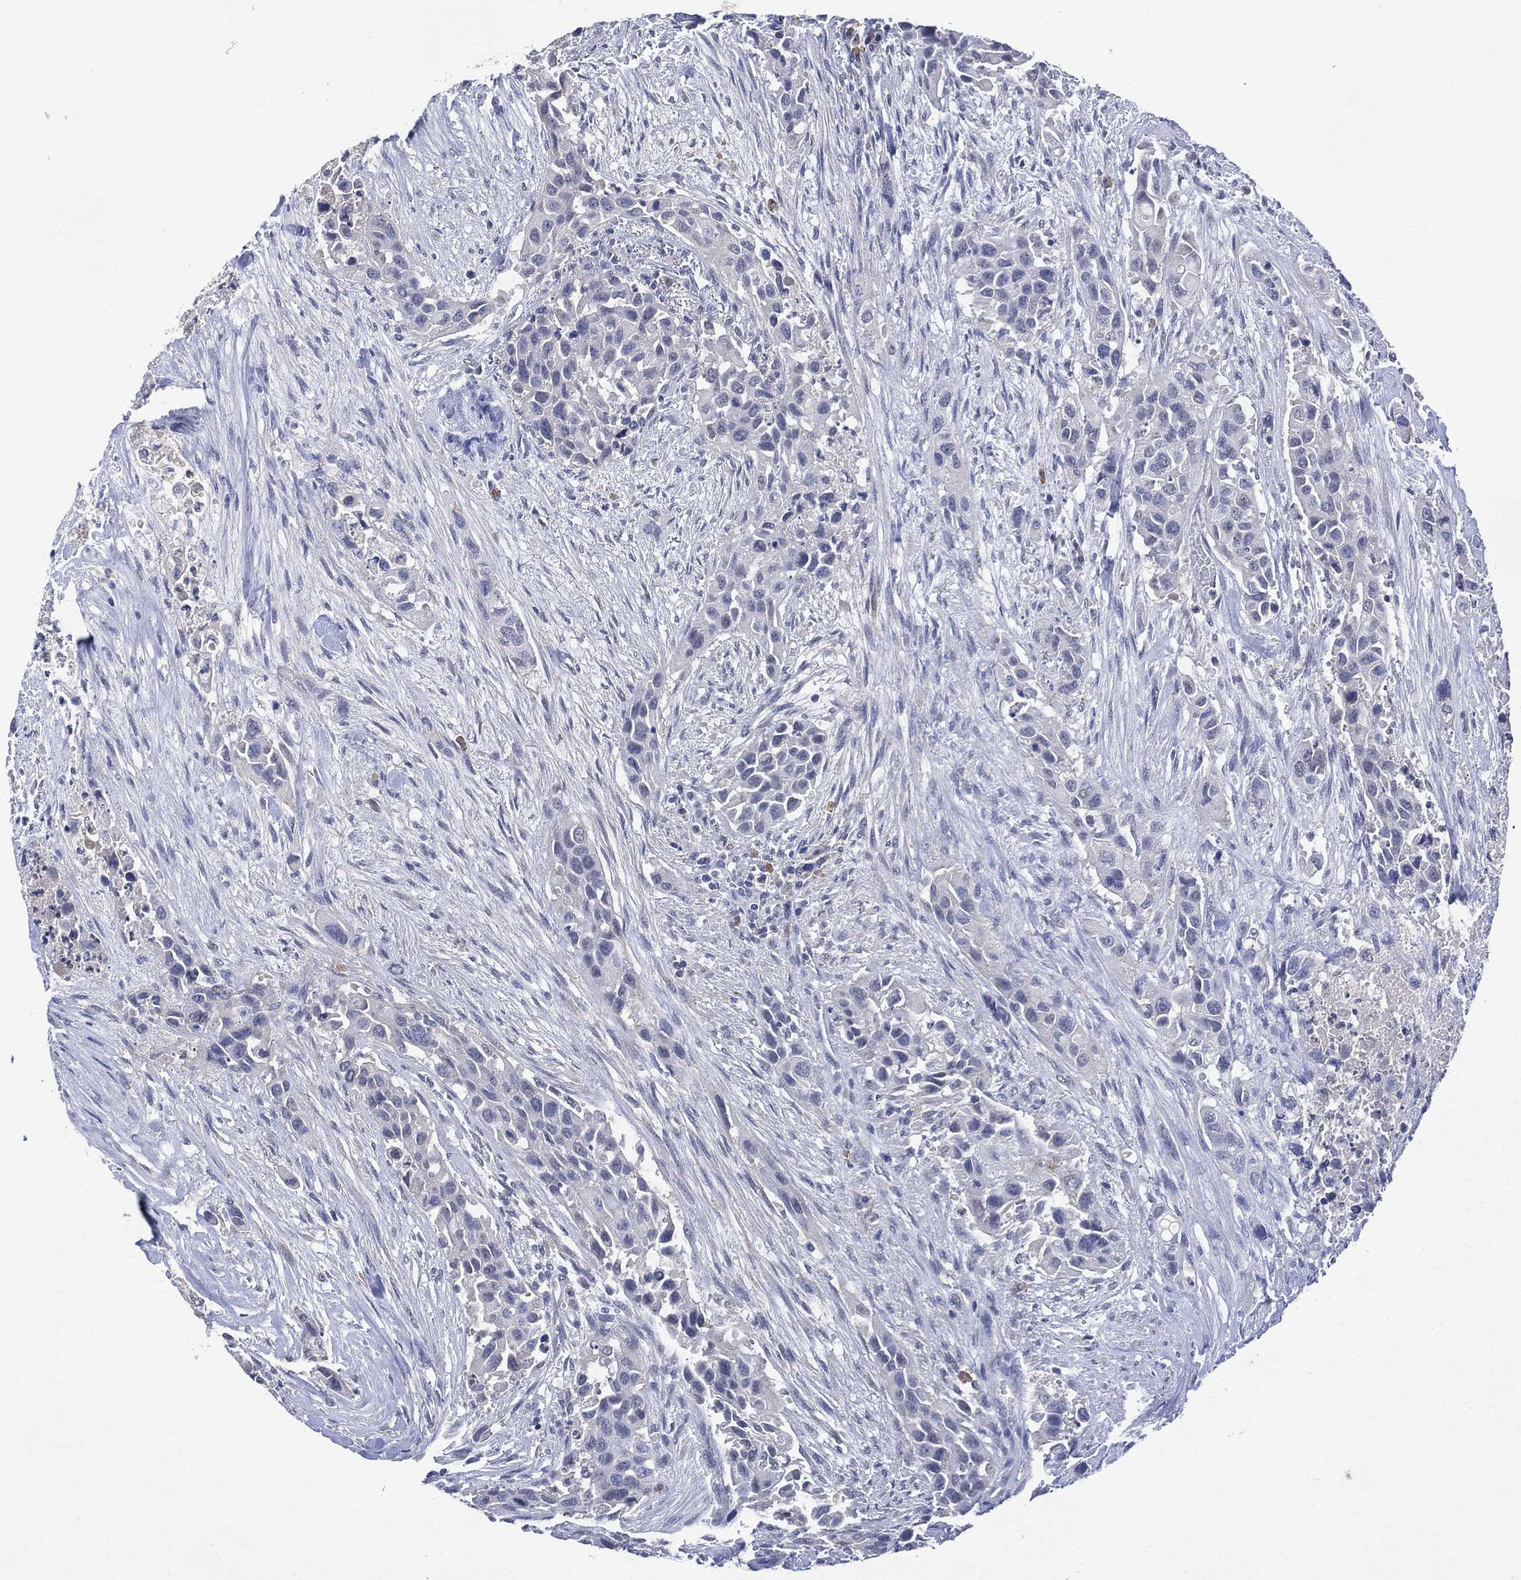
{"staining": {"intensity": "negative", "quantity": "none", "location": "none"}, "tissue": "urothelial cancer", "cell_type": "Tumor cells", "image_type": "cancer", "snomed": [{"axis": "morphology", "description": "Urothelial carcinoma, High grade"}, {"axis": "topography", "description": "Urinary bladder"}], "caption": "Human urothelial cancer stained for a protein using immunohistochemistry displays no staining in tumor cells.", "gene": "ASB10", "patient": {"sex": "female", "age": 73}}